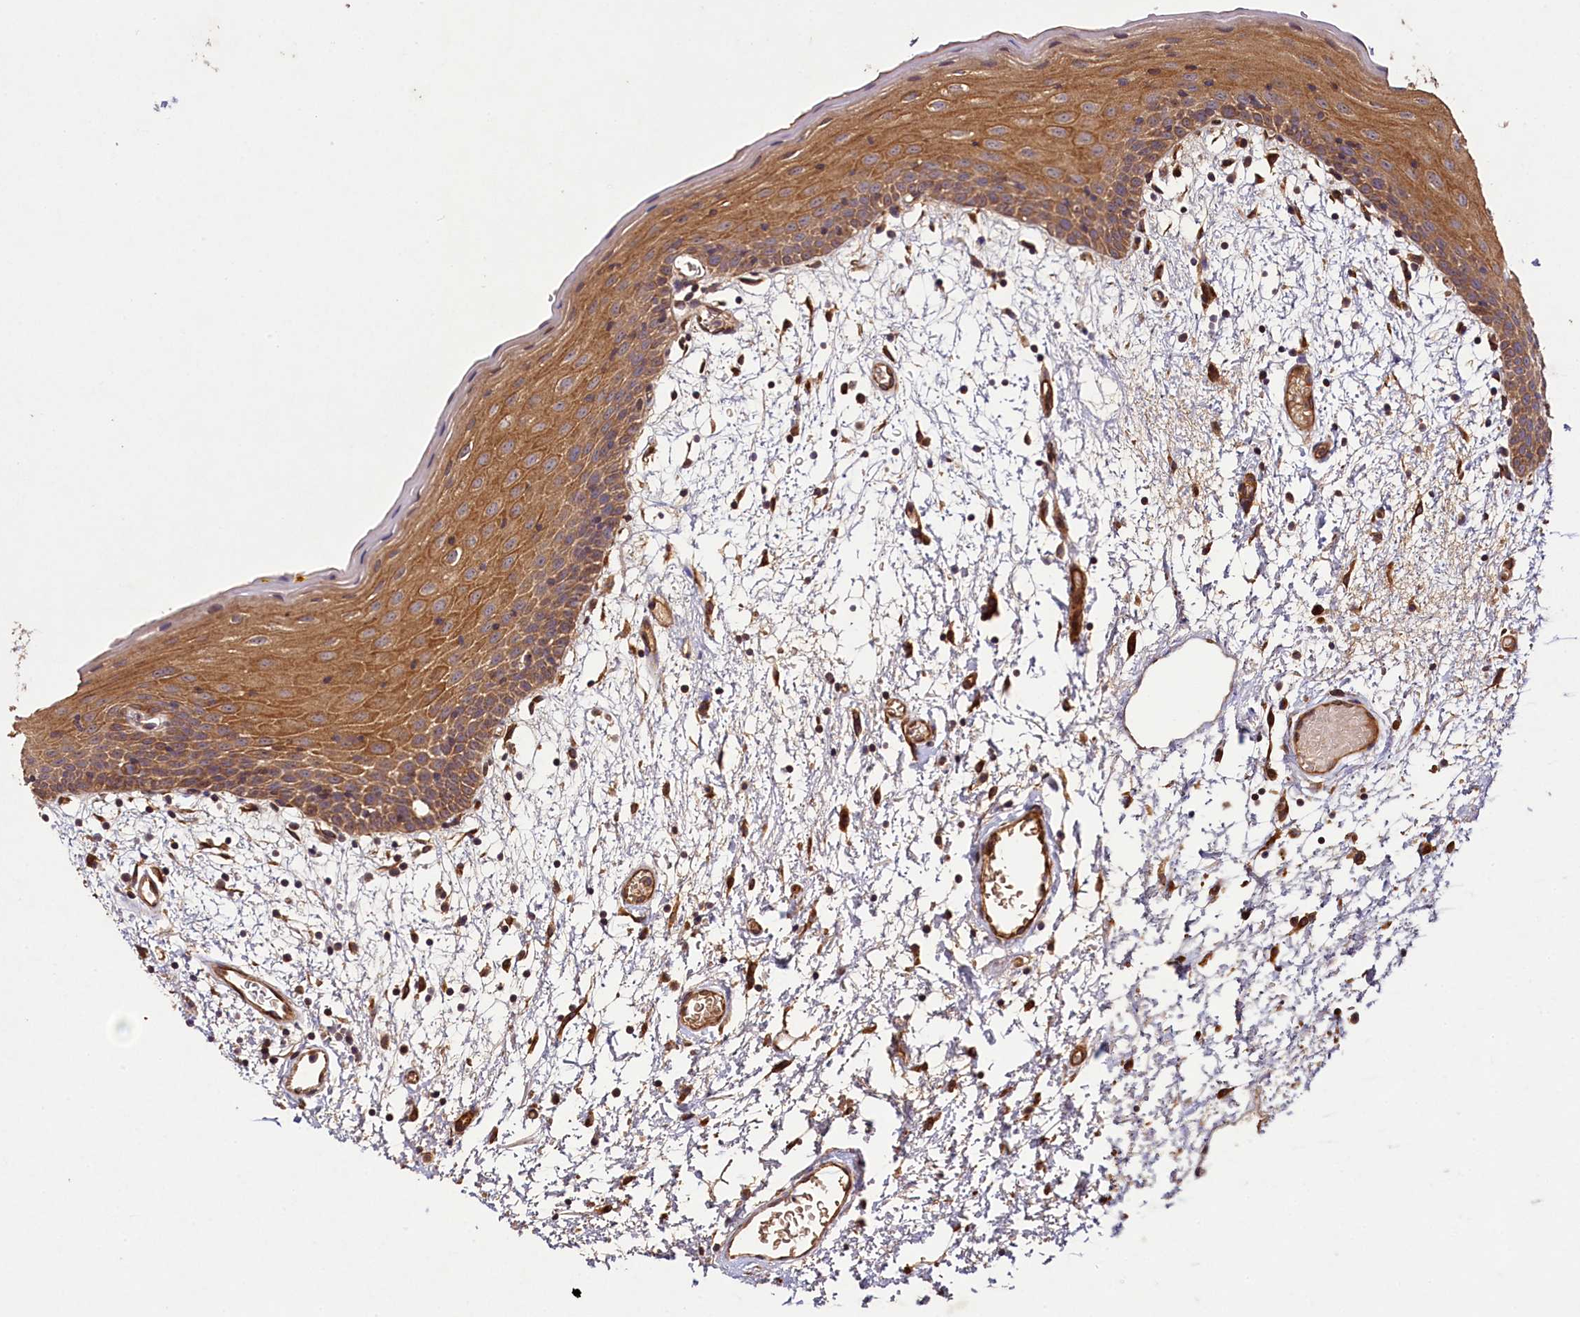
{"staining": {"intensity": "moderate", "quantity": ">75%", "location": "cytoplasmic/membranous"}, "tissue": "oral mucosa", "cell_type": "Squamous epithelial cells", "image_type": "normal", "snomed": [{"axis": "morphology", "description": "Normal tissue, NOS"}, {"axis": "topography", "description": "Skeletal muscle"}, {"axis": "topography", "description": "Oral tissue"}, {"axis": "topography", "description": "Salivary gland"}, {"axis": "topography", "description": "Peripheral nerve tissue"}], "caption": "Immunohistochemistry (DAB (3,3'-diaminobenzidine)) staining of benign oral mucosa reveals moderate cytoplasmic/membranous protein positivity in about >75% of squamous epithelial cells.", "gene": "CCDC102A", "patient": {"sex": "male", "age": 54}}